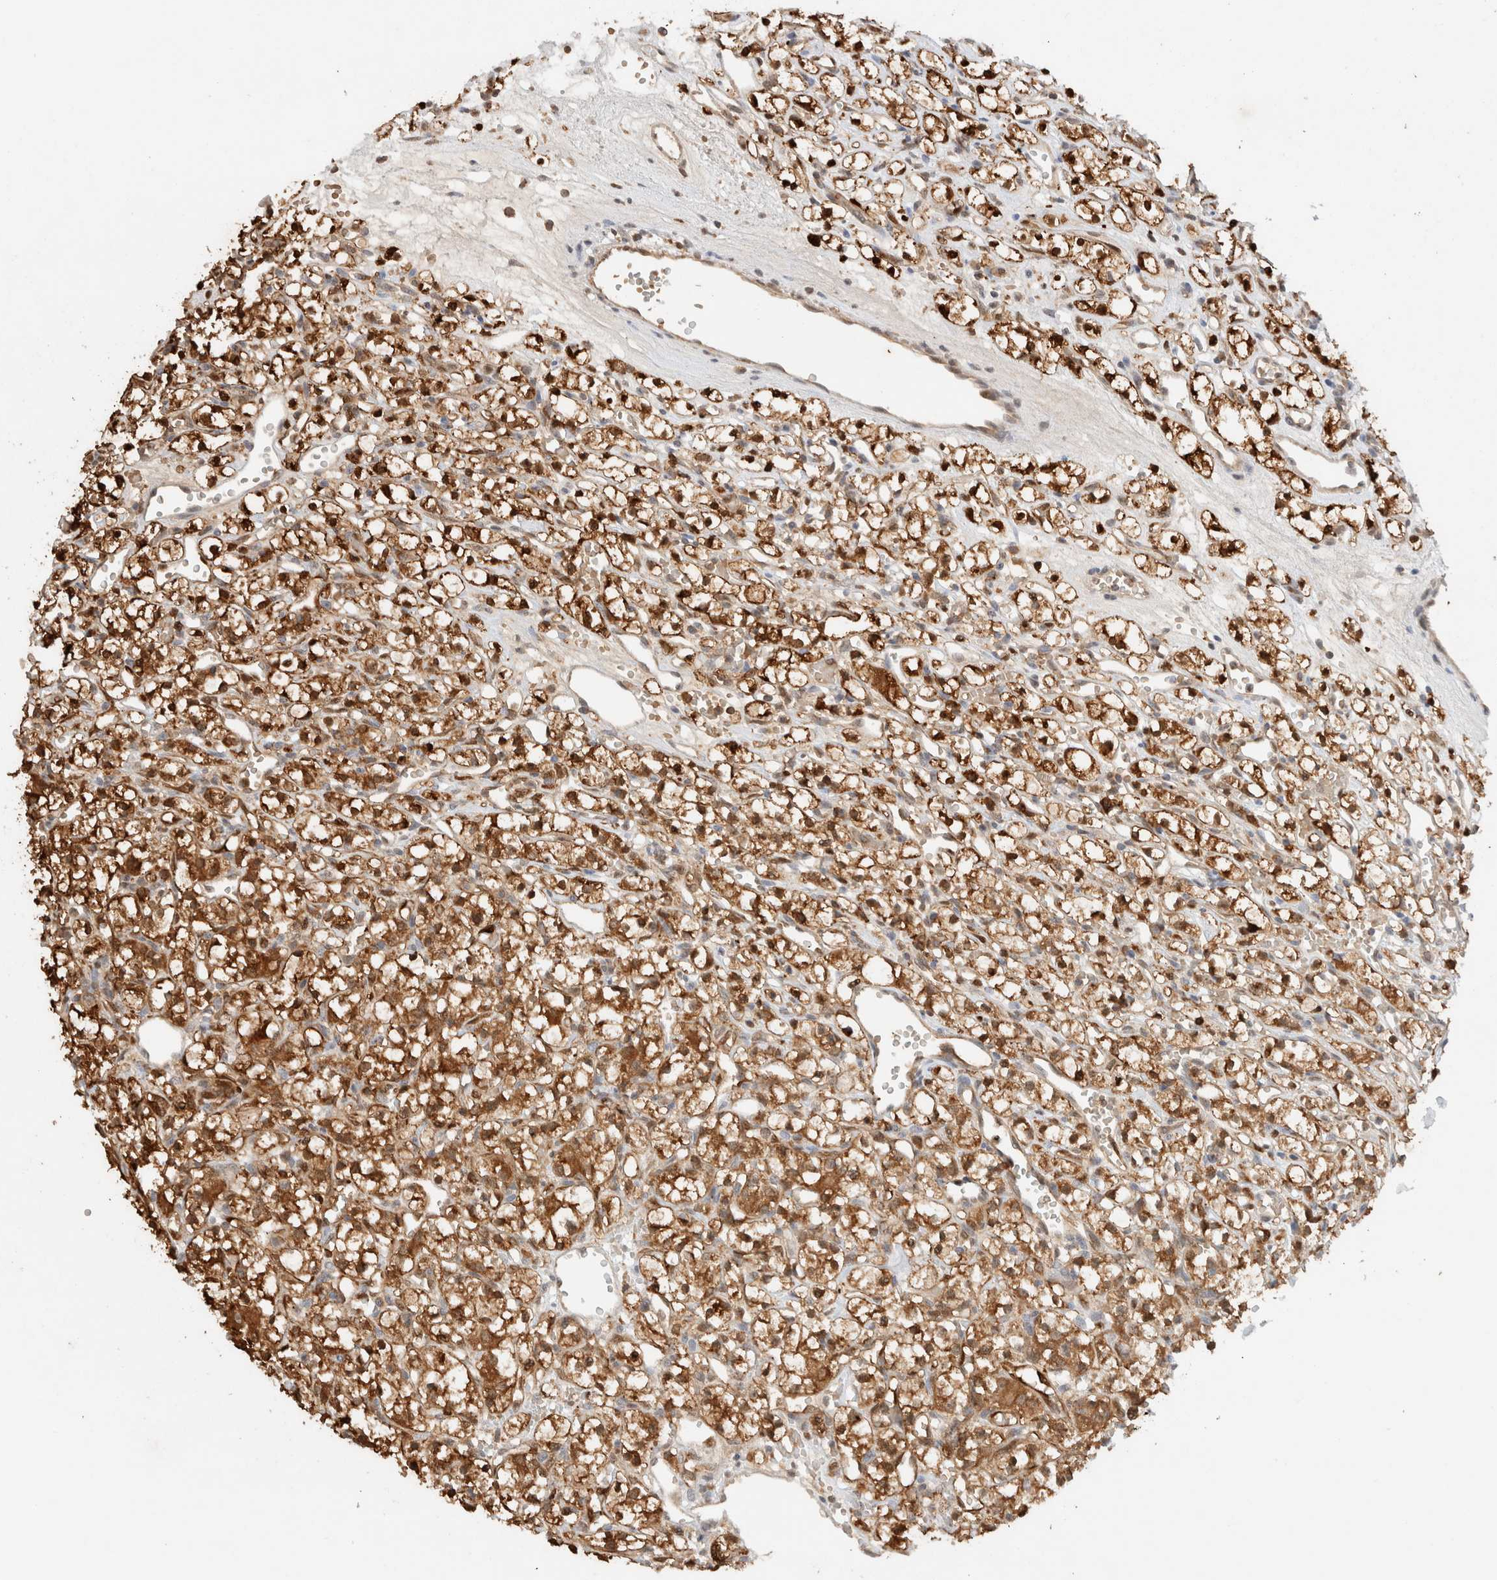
{"staining": {"intensity": "strong", "quantity": ">75%", "location": "cytoplasmic/membranous,nuclear"}, "tissue": "renal cancer", "cell_type": "Tumor cells", "image_type": "cancer", "snomed": [{"axis": "morphology", "description": "Adenocarcinoma, NOS"}, {"axis": "topography", "description": "Kidney"}], "caption": "This is a photomicrograph of immunohistochemistry (IHC) staining of renal cancer (adenocarcinoma), which shows strong positivity in the cytoplasmic/membranous and nuclear of tumor cells.", "gene": "CA13", "patient": {"sex": "female", "age": 59}}